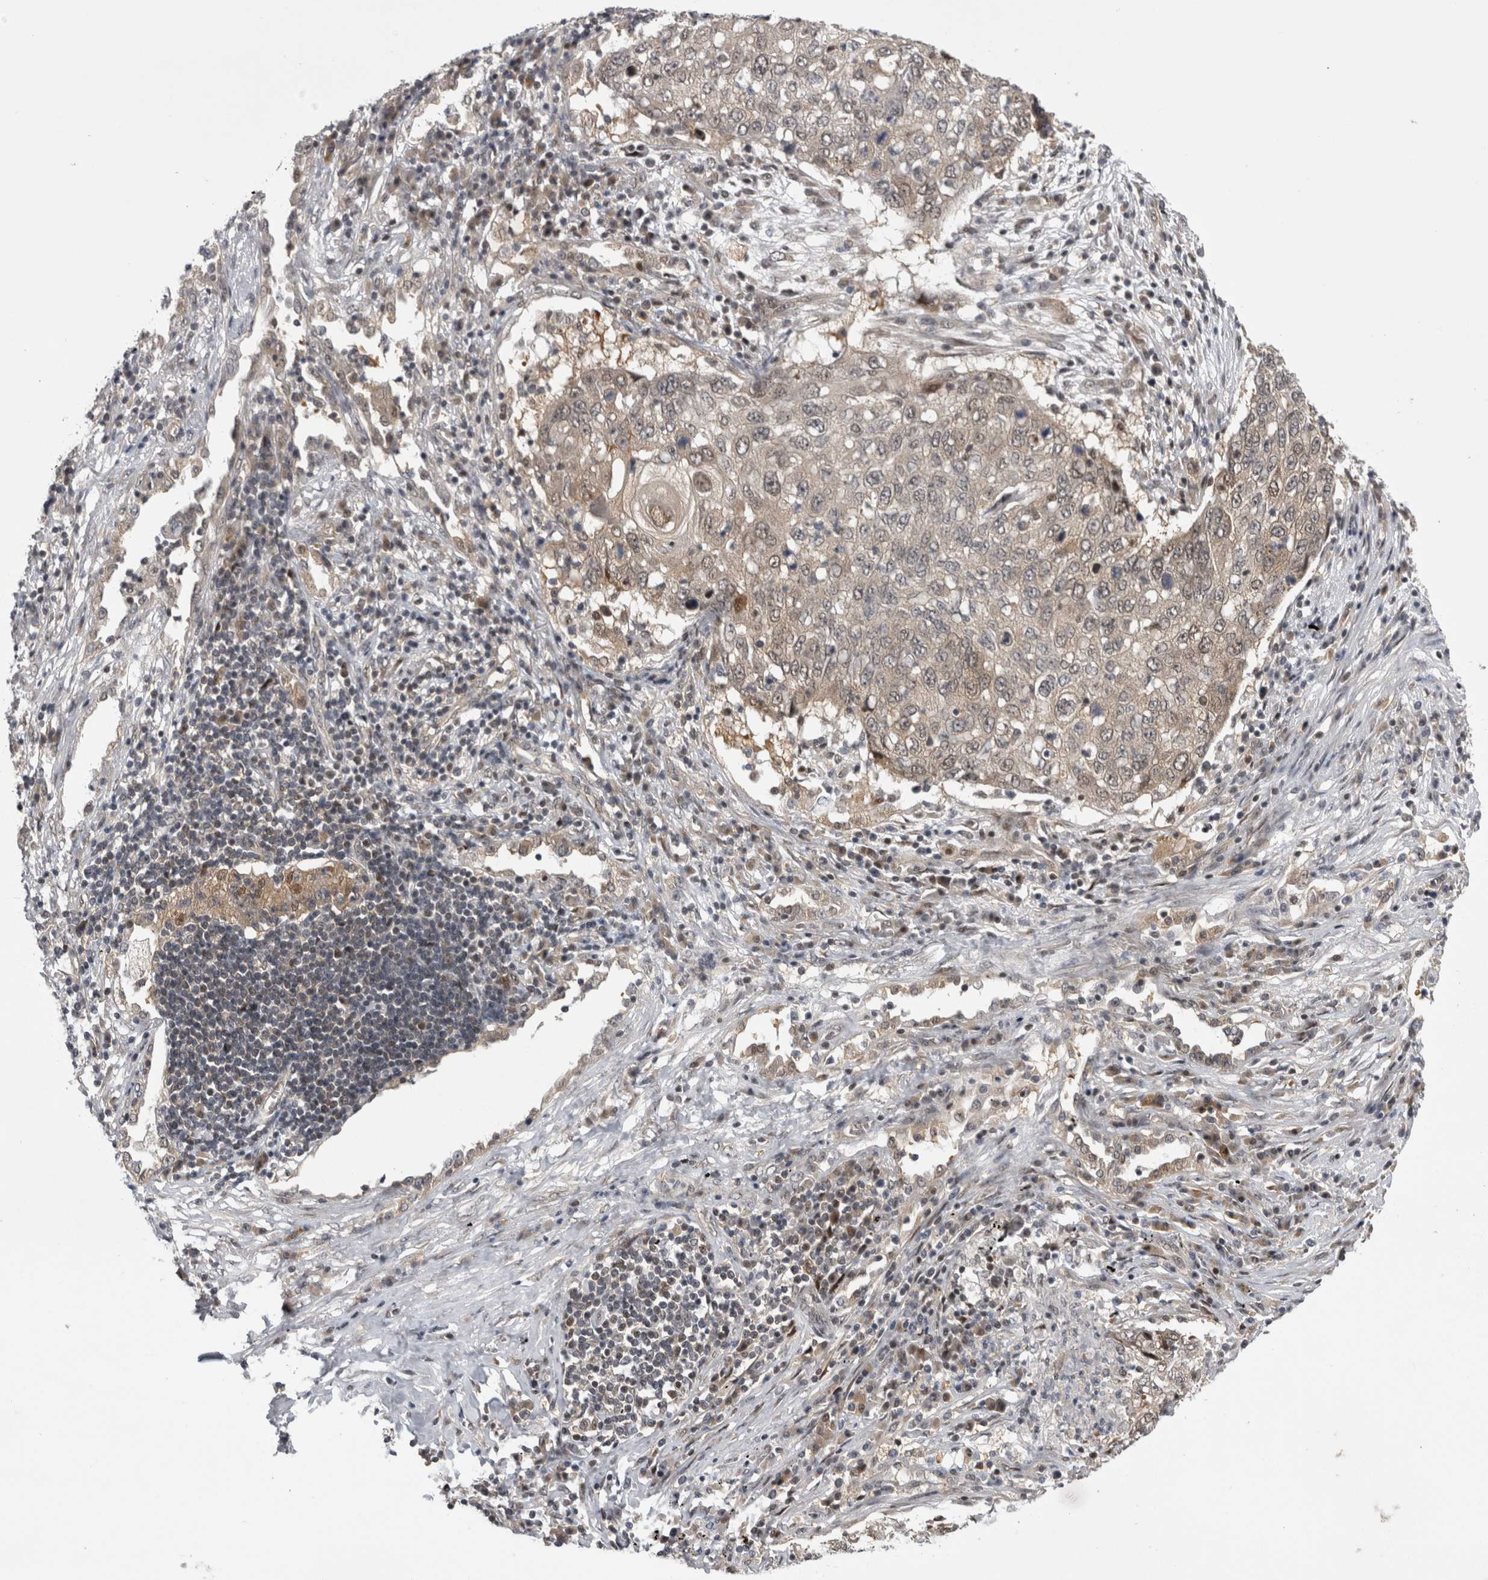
{"staining": {"intensity": "weak", "quantity": ">75%", "location": "cytoplasmic/membranous,nuclear"}, "tissue": "lung cancer", "cell_type": "Tumor cells", "image_type": "cancer", "snomed": [{"axis": "morphology", "description": "Squamous cell carcinoma, NOS"}, {"axis": "topography", "description": "Lung"}], "caption": "Immunohistochemical staining of lung cancer (squamous cell carcinoma) demonstrates low levels of weak cytoplasmic/membranous and nuclear positivity in approximately >75% of tumor cells.", "gene": "PSMB2", "patient": {"sex": "female", "age": 63}}